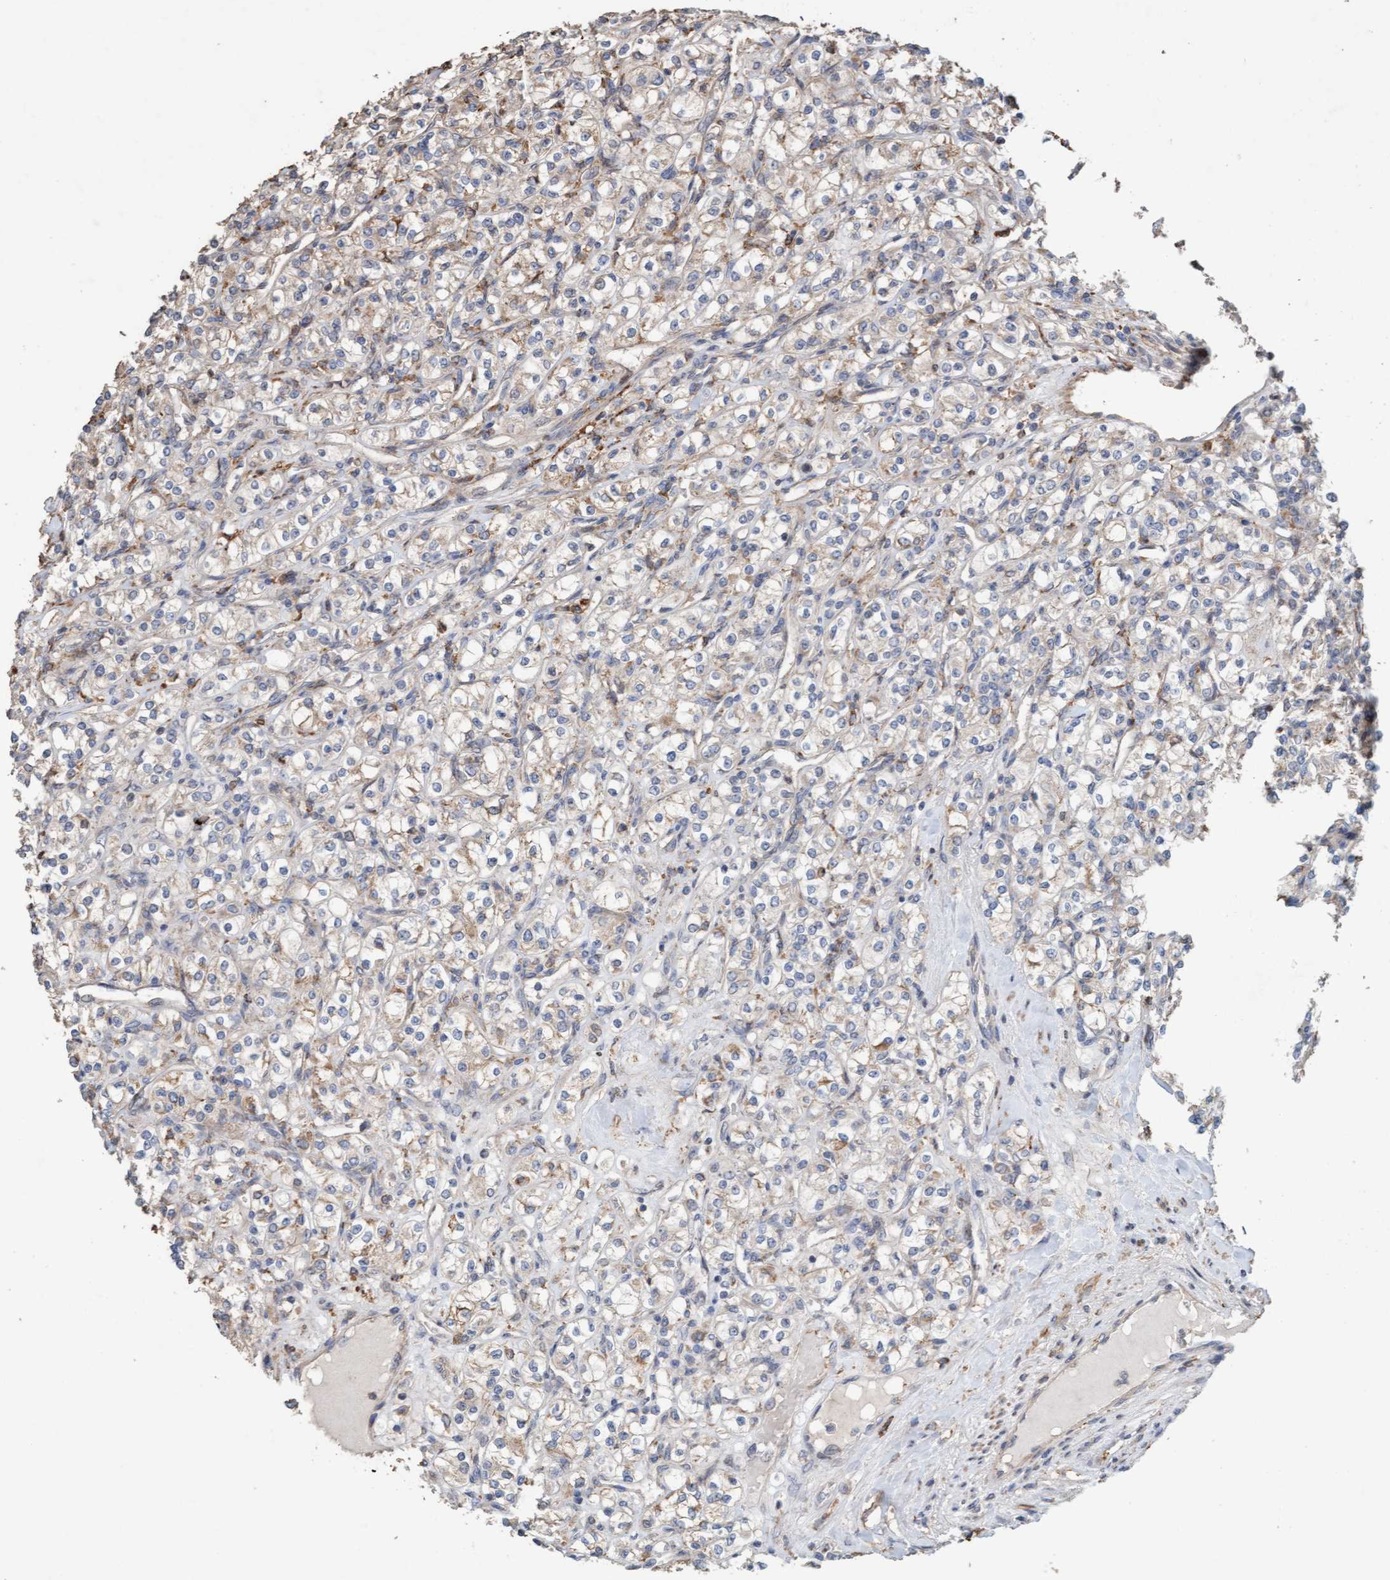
{"staining": {"intensity": "negative", "quantity": "none", "location": "none"}, "tissue": "renal cancer", "cell_type": "Tumor cells", "image_type": "cancer", "snomed": [{"axis": "morphology", "description": "Adenocarcinoma, NOS"}, {"axis": "topography", "description": "Kidney"}], "caption": "Immunohistochemistry of human adenocarcinoma (renal) shows no expression in tumor cells. (Brightfield microscopy of DAB (3,3'-diaminobenzidine) IHC at high magnification).", "gene": "LONRF1", "patient": {"sex": "male", "age": 77}}